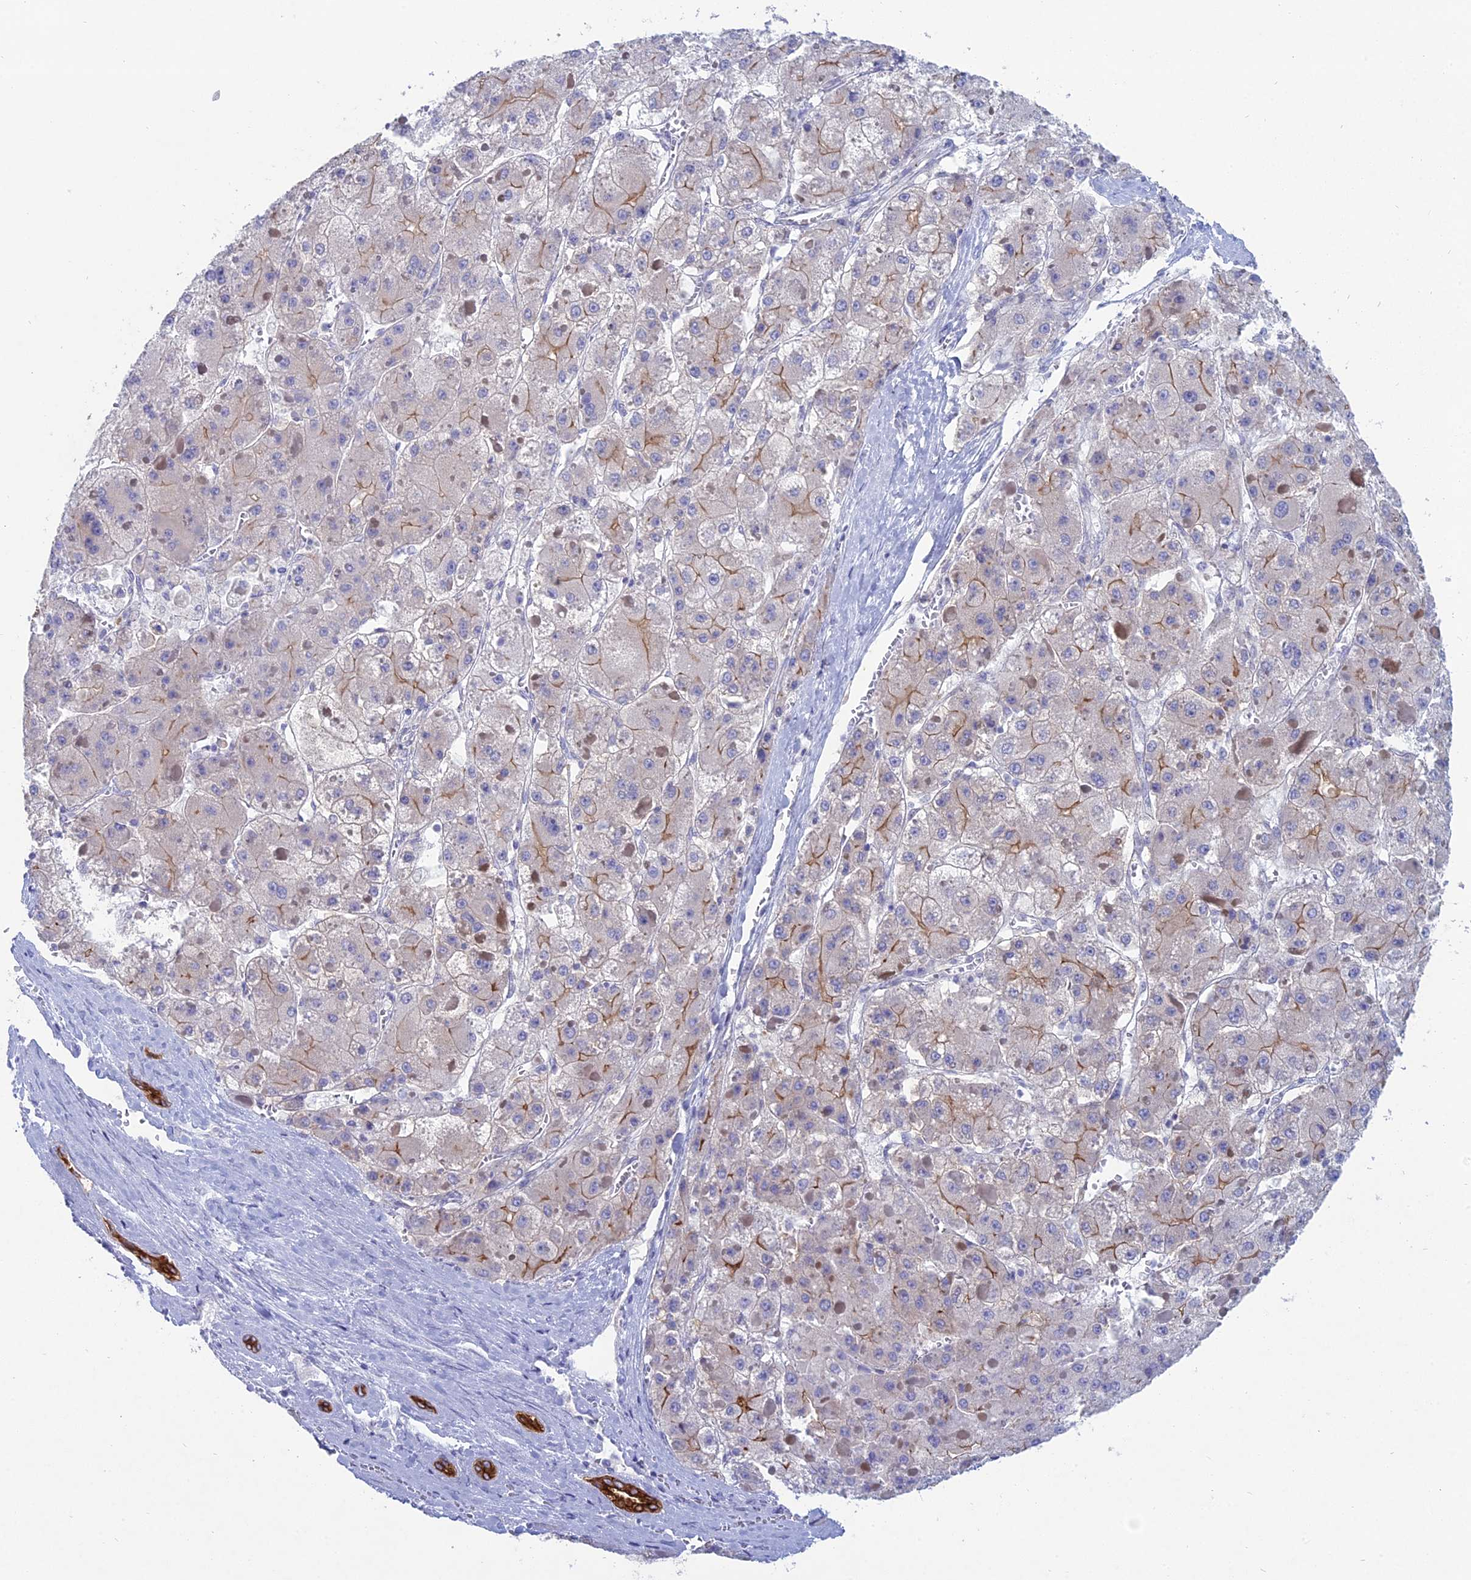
{"staining": {"intensity": "moderate", "quantity": "25%-75%", "location": "cytoplasmic/membranous"}, "tissue": "liver cancer", "cell_type": "Tumor cells", "image_type": "cancer", "snomed": [{"axis": "morphology", "description": "Carcinoma, Hepatocellular, NOS"}, {"axis": "topography", "description": "Liver"}], "caption": "Immunohistochemistry (IHC) staining of hepatocellular carcinoma (liver), which displays medium levels of moderate cytoplasmic/membranous expression in about 25%-75% of tumor cells indicating moderate cytoplasmic/membranous protein staining. The staining was performed using DAB (brown) for protein detection and nuclei were counterstained in hematoxylin (blue).", "gene": "MYO5B", "patient": {"sex": "female", "age": 73}}